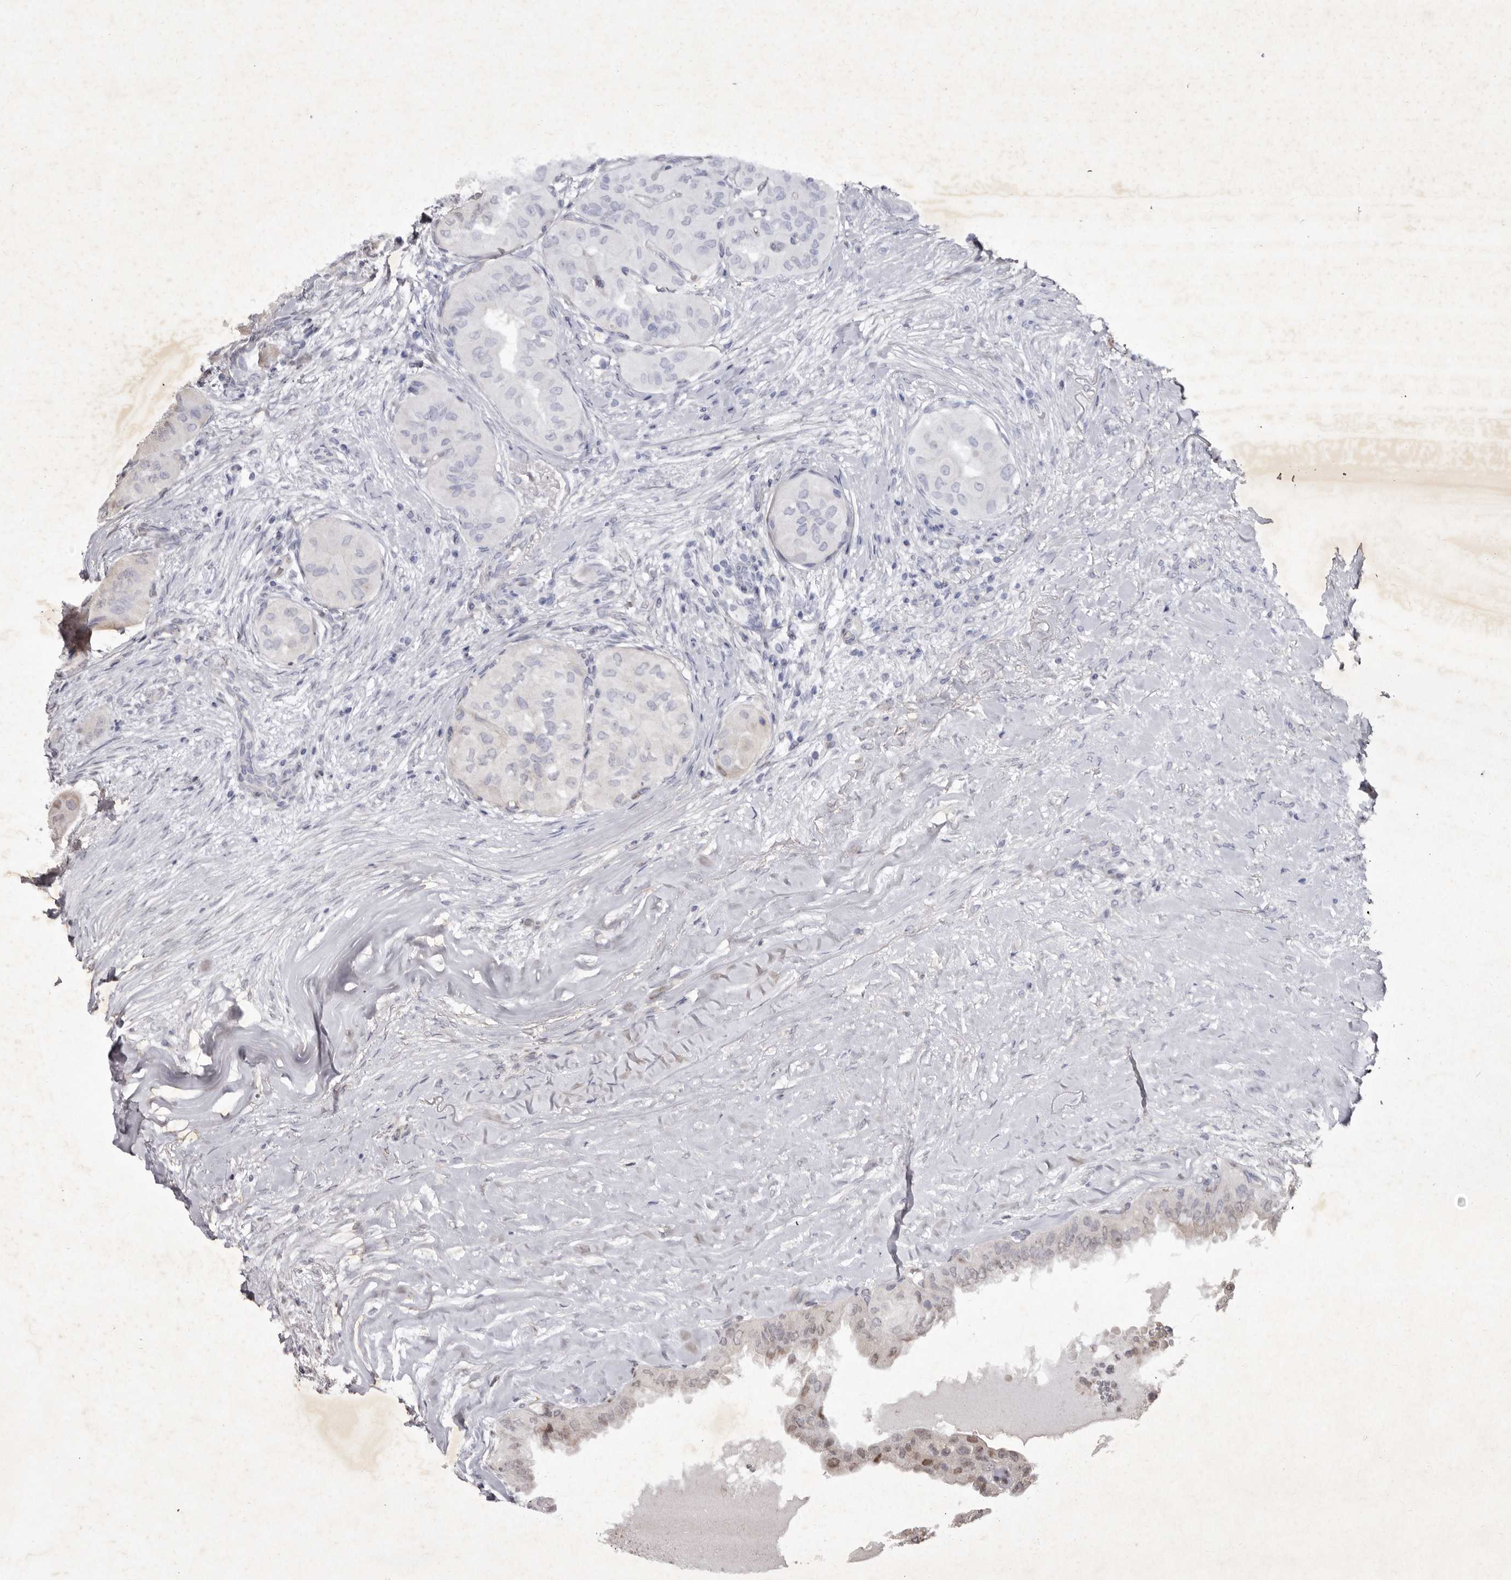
{"staining": {"intensity": "moderate", "quantity": "<25%", "location": "cytoplasmic/membranous,nuclear"}, "tissue": "thyroid cancer", "cell_type": "Tumor cells", "image_type": "cancer", "snomed": [{"axis": "morphology", "description": "Papillary adenocarcinoma, NOS"}, {"axis": "topography", "description": "Thyroid gland"}], "caption": "Immunohistochemistry (IHC) image of neoplastic tissue: papillary adenocarcinoma (thyroid) stained using immunohistochemistry demonstrates low levels of moderate protein expression localized specifically in the cytoplasmic/membranous and nuclear of tumor cells, appearing as a cytoplasmic/membranous and nuclear brown color.", "gene": "ABL1", "patient": {"sex": "female", "age": 59}}